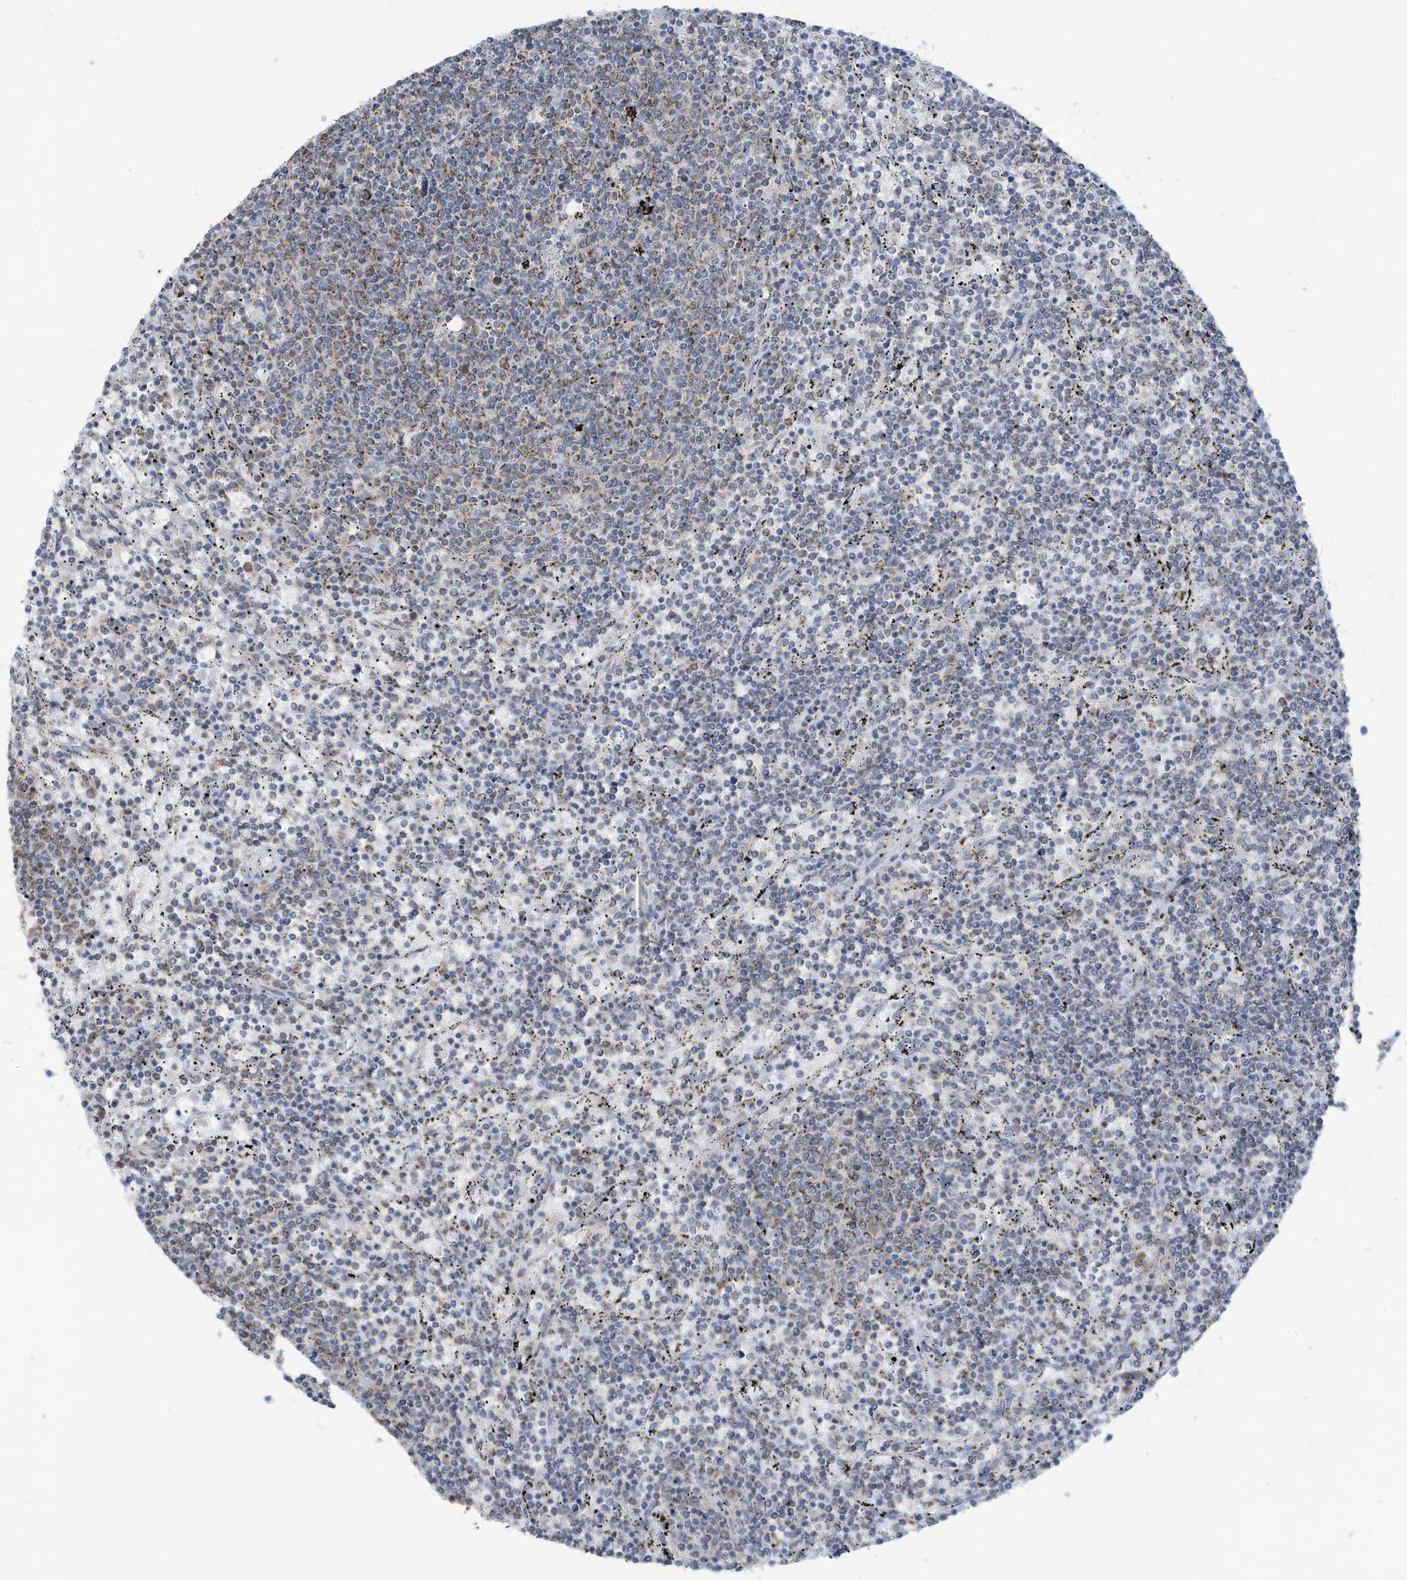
{"staining": {"intensity": "moderate", "quantity": "25%-75%", "location": "cytoplasmic/membranous"}, "tissue": "lymphoma", "cell_type": "Tumor cells", "image_type": "cancer", "snomed": [{"axis": "morphology", "description": "Malignant lymphoma, non-Hodgkin's type, Low grade"}, {"axis": "topography", "description": "Spleen"}], "caption": "Immunohistochemical staining of human low-grade malignant lymphoma, non-Hodgkin's type demonstrates medium levels of moderate cytoplasmic/membranous protein staining in approximately 25%-75% of tumor cells. The protein is shown in brown color, while the nuclei are stained blue.", "gene": "NLN", "patient": {"sex": "female", "age": 50}}